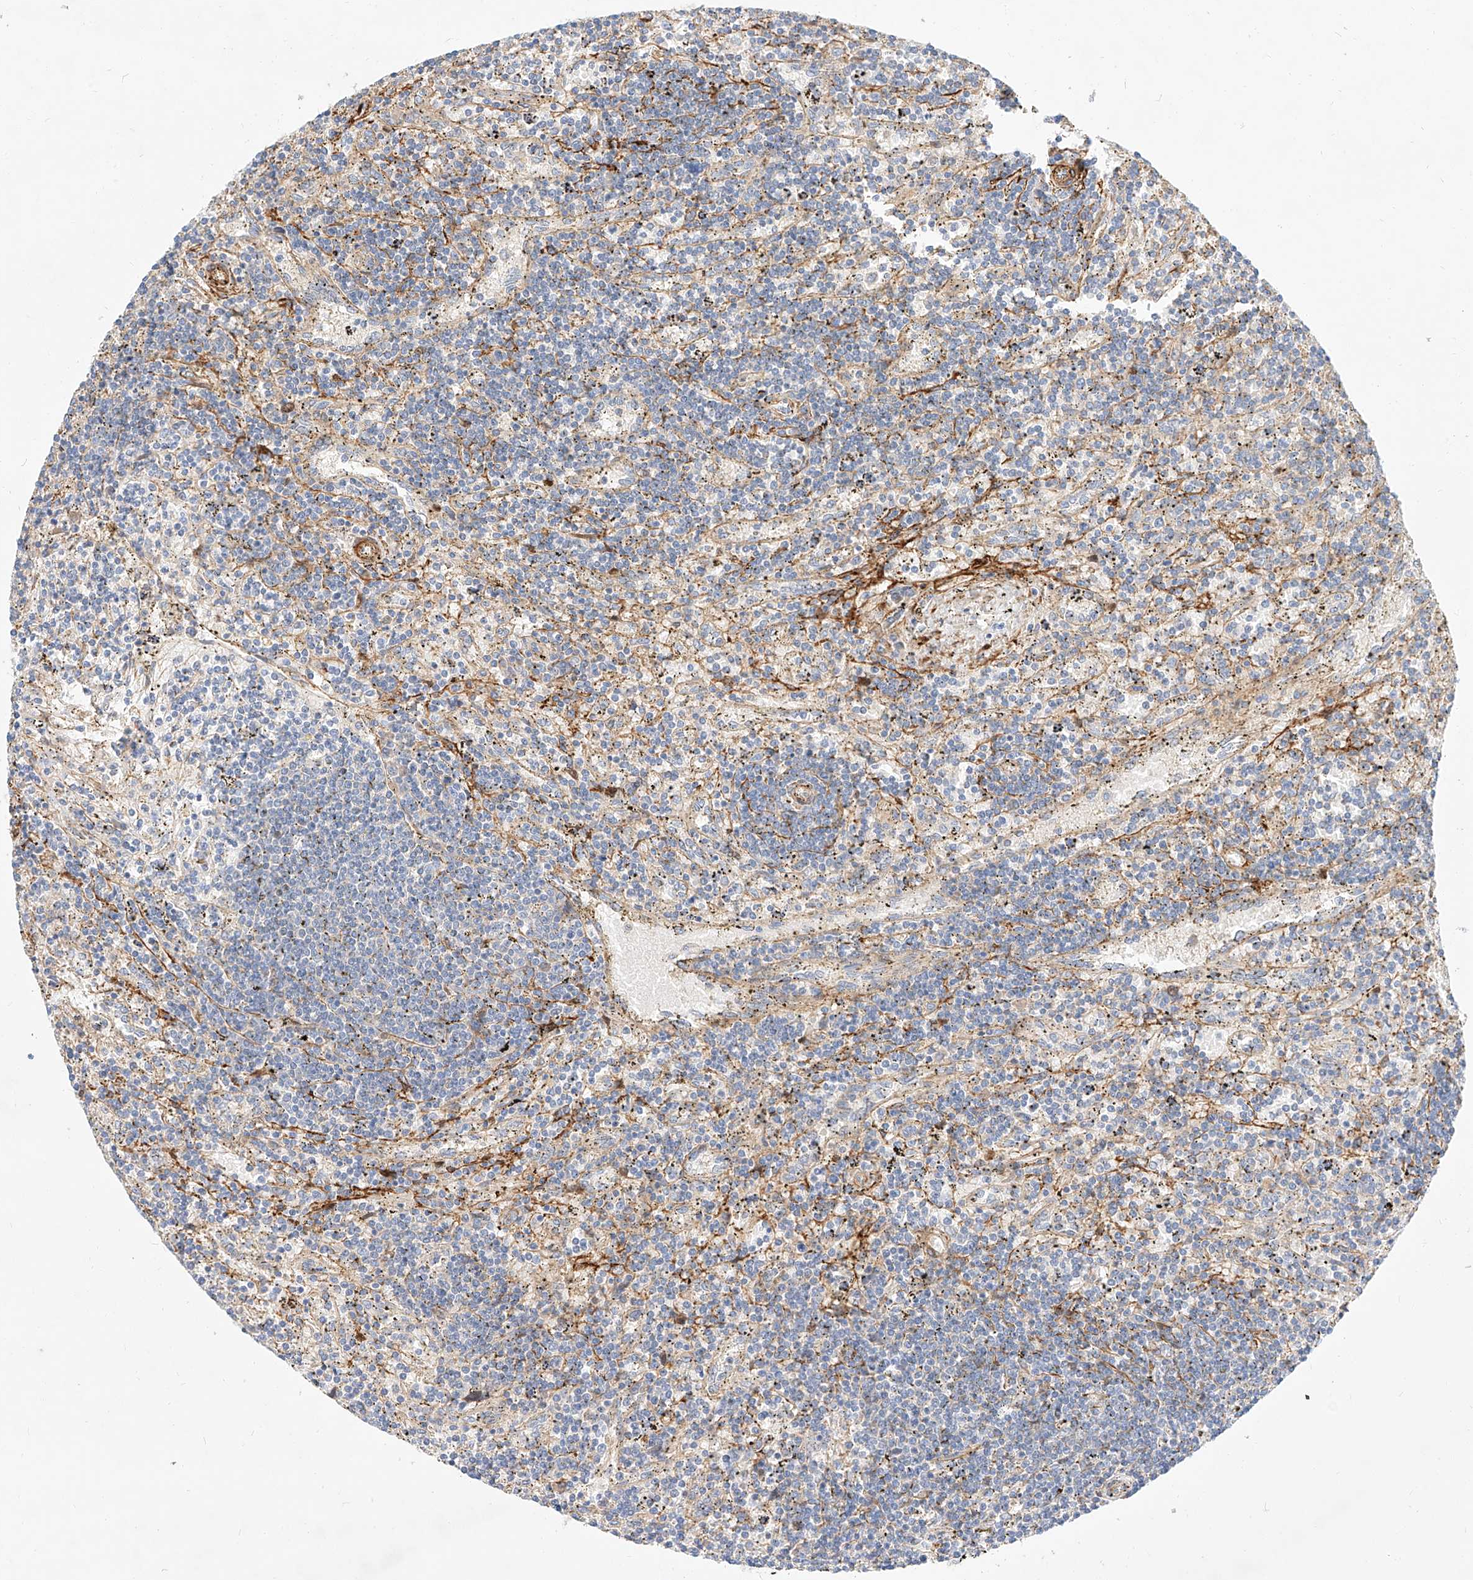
{"staining": {"intensity": "negative", "quantity": "none", "location": "none"}, "tissue": "lymphoma", "cell_type": "Tumor cells", "image_type": "cancer", "snomed": [{"axis": "morphology", "description": "Malignant lymphoma, non-Hodgkin's type, Low grade"}, {"axis": "topography", "description": "Spleen"}], "caption": "This is an IHC photomicrograph of human lymphoma. There is no positivity in tumor cells.", "gene": "KCNH5", "patient": {"sex": "male", "age": 76}}